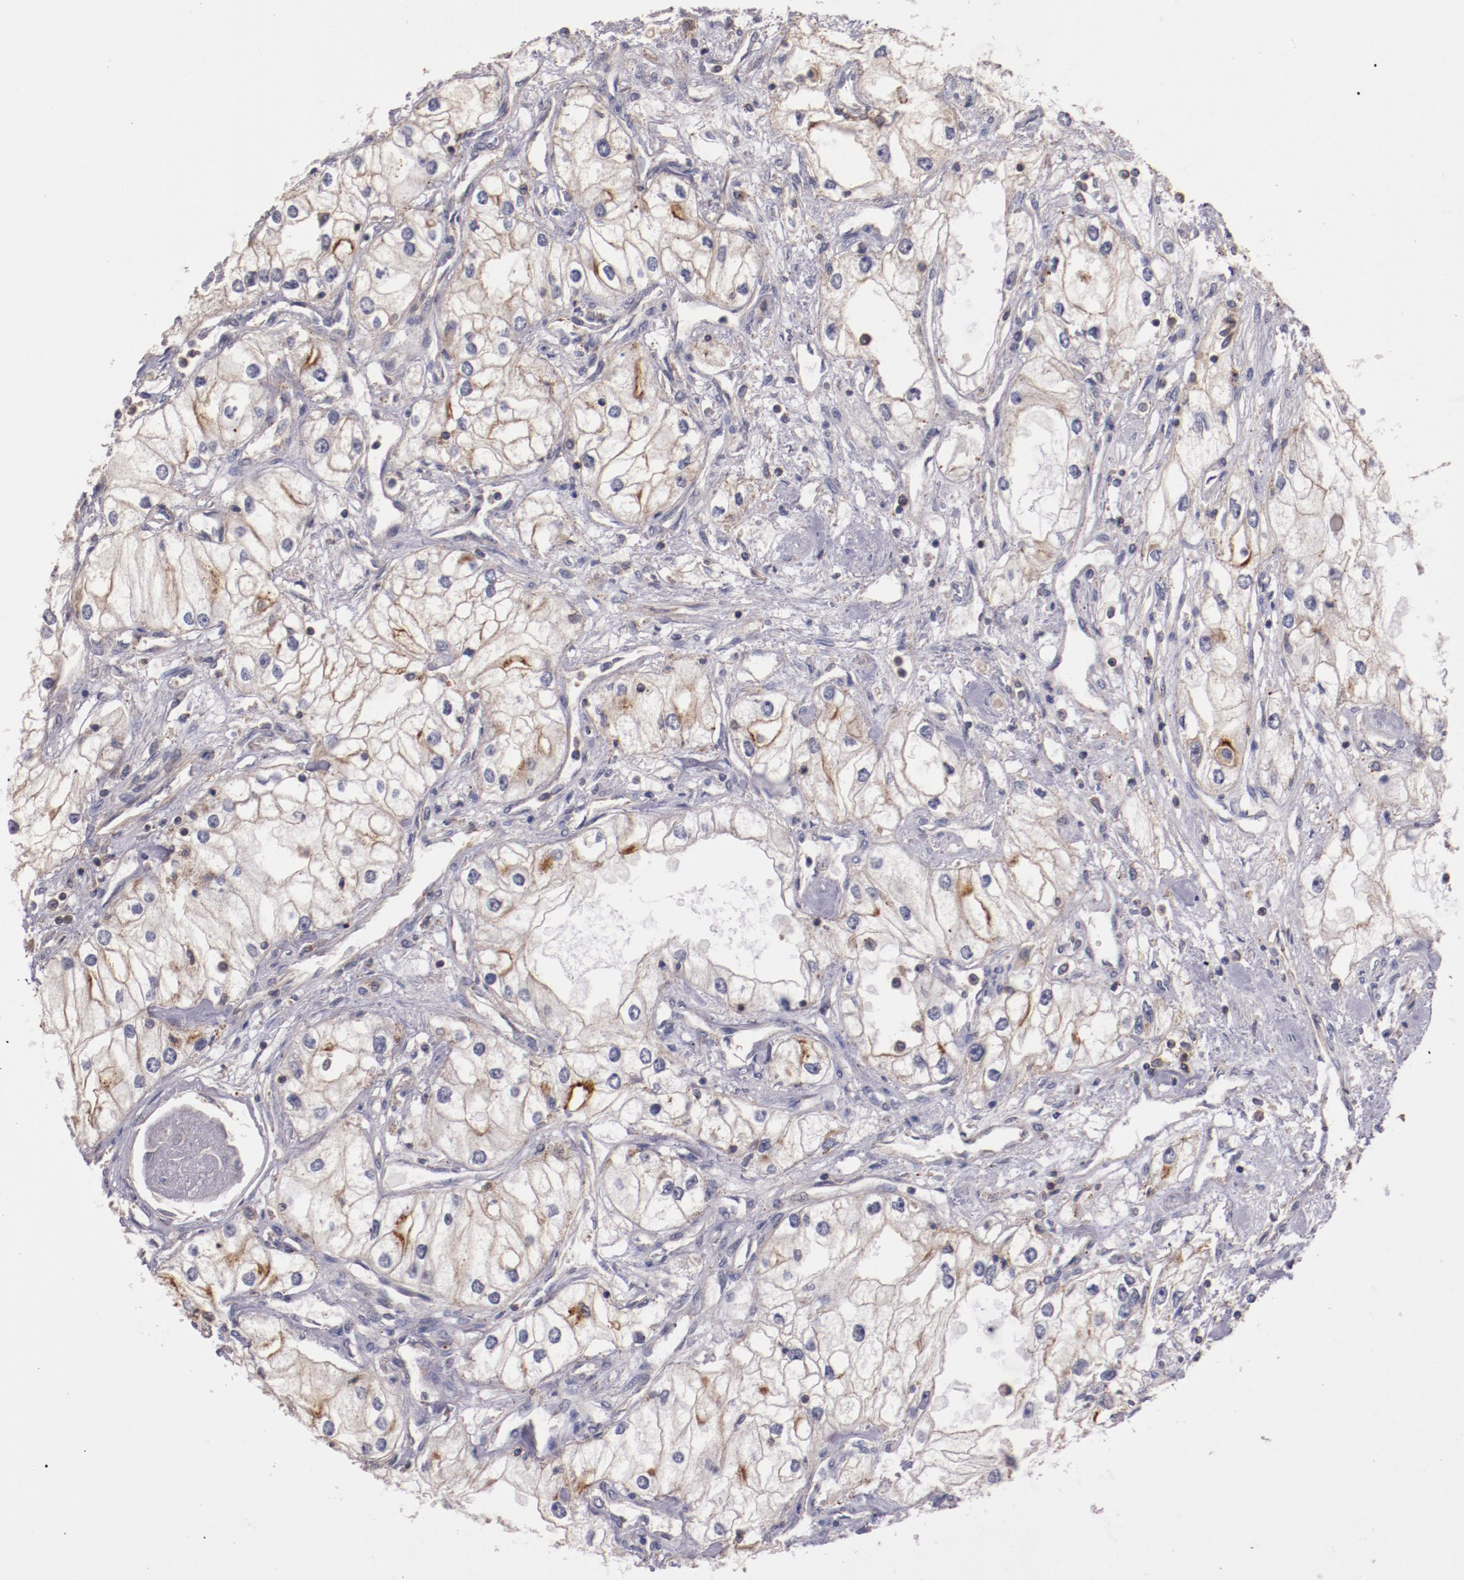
{"staining": {"intensity": "weak", "quantity": "25%-75%", "location": "cytoplasmic/membranous"}, "tissue": "renal cancer", "cell_type": "Tumor cells", "image_type": "cancer", "snomed": [{"axis": "morphology", "description": "Adenocarcinoma, NOS"}, {"axis": "topography", "description": "Kidney"}], "caption": "DAB (3,3'-diaminobenzidine) immunohistochemical staining of renal cancer (adenocarcinoma) exhibits weak cytoplasmic/membranous protein positivity in about 25%-75% of tumor cells. The staining was performed using DAB to visualize the protein expression in brown, while the nuclei were stained in blue with hematoxylin (Magnification: 20x).", "gene": "SYP", "patient": {"sex": "male", "age": 57}}